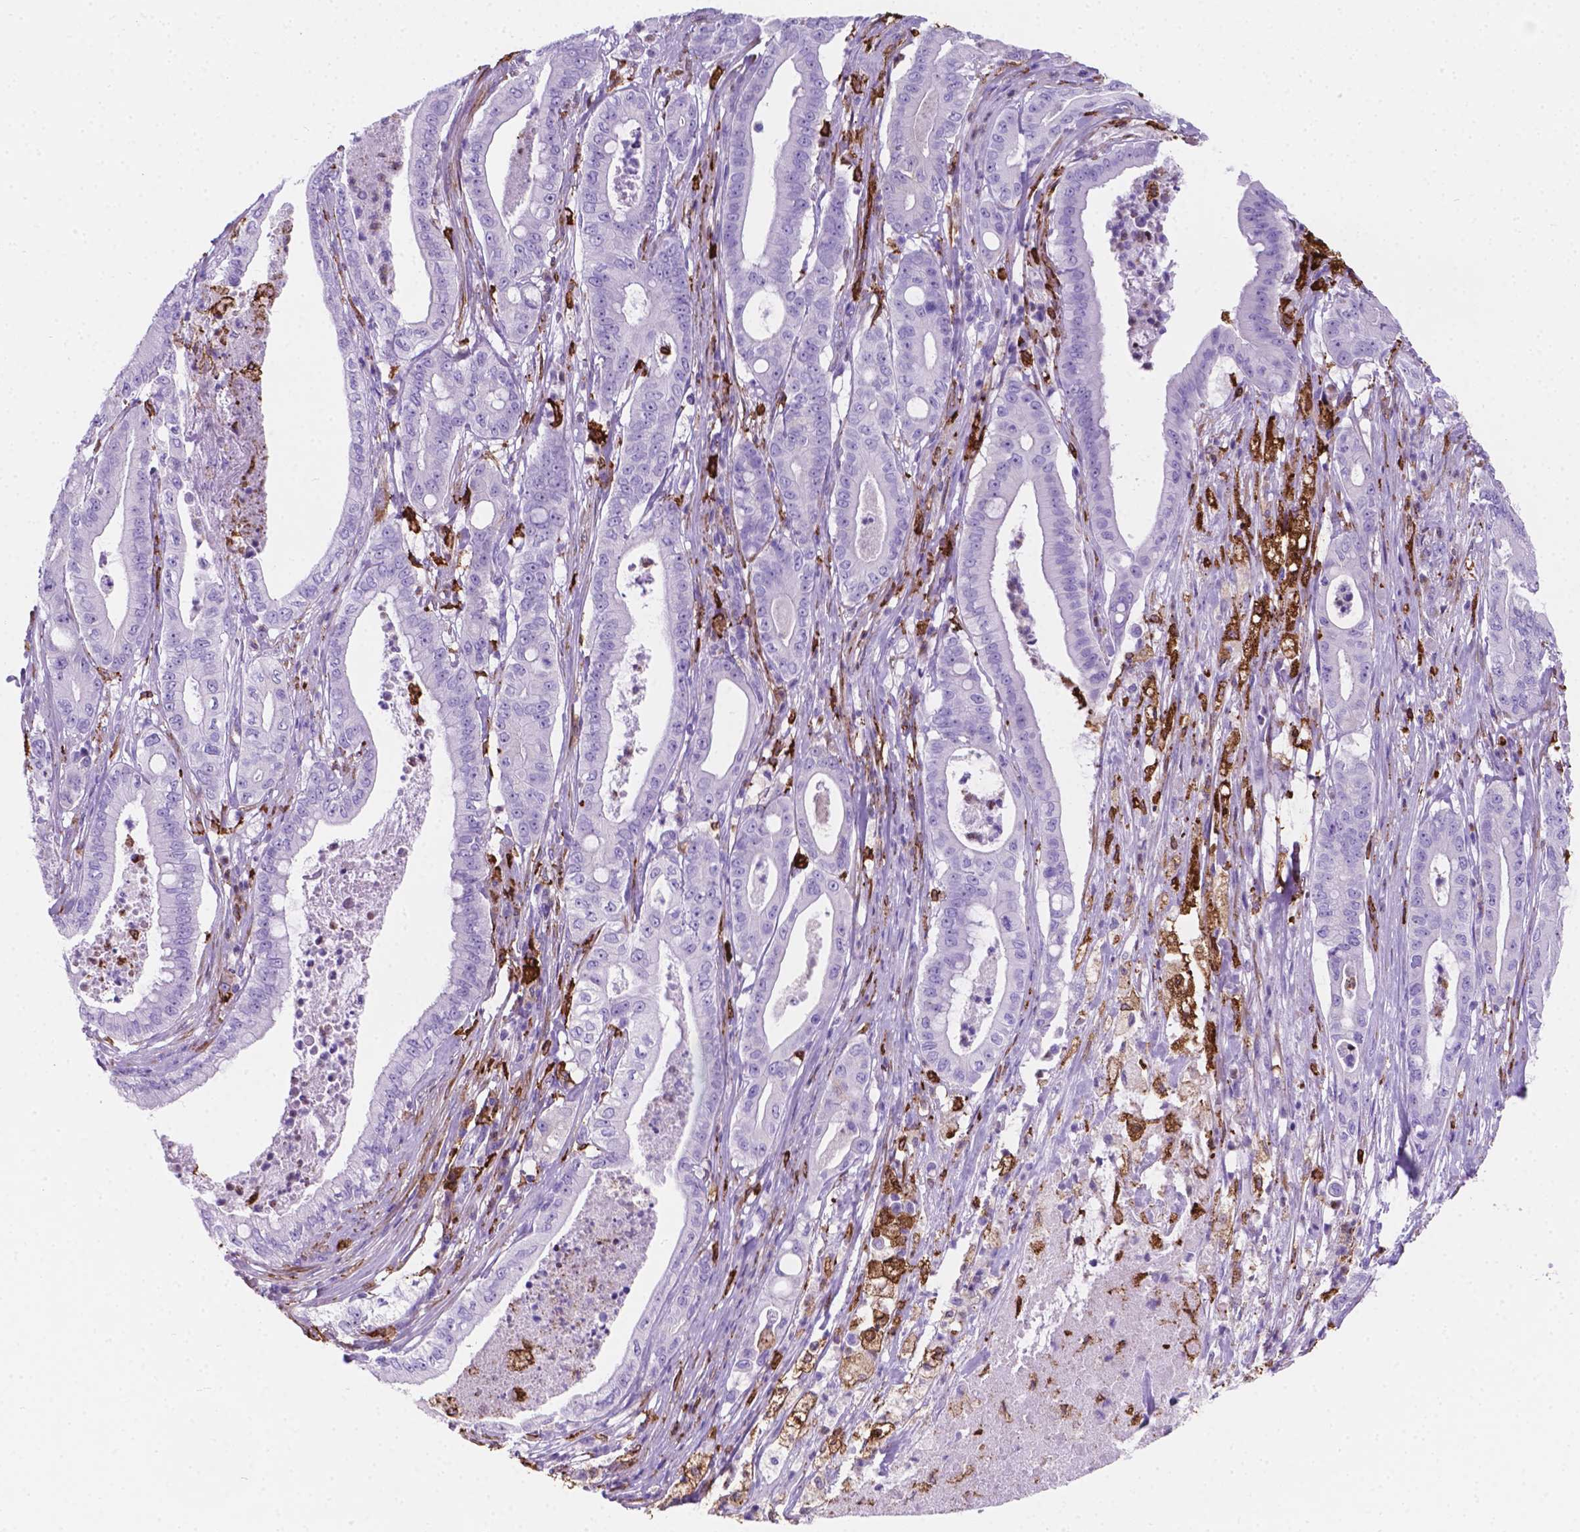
{"staining": {"intensity": "negative", "quantity": "none", "location": "none"}, "tissue": "pancreatic cancer", "cell_type": "Tumor cells", "image_type": "cancer", "snomed": [{"axis": "morphology", "description": "Adenocarcinoma, NOS"}, {"axis": "topography", "description": "Pancreas"}], "caption": "Pancreatic cancer was stained to show a protein in brown. There is no significant staining in tumor cells.", "gene": "MACF1", "patient": {"sex": "male", "age": 71}}